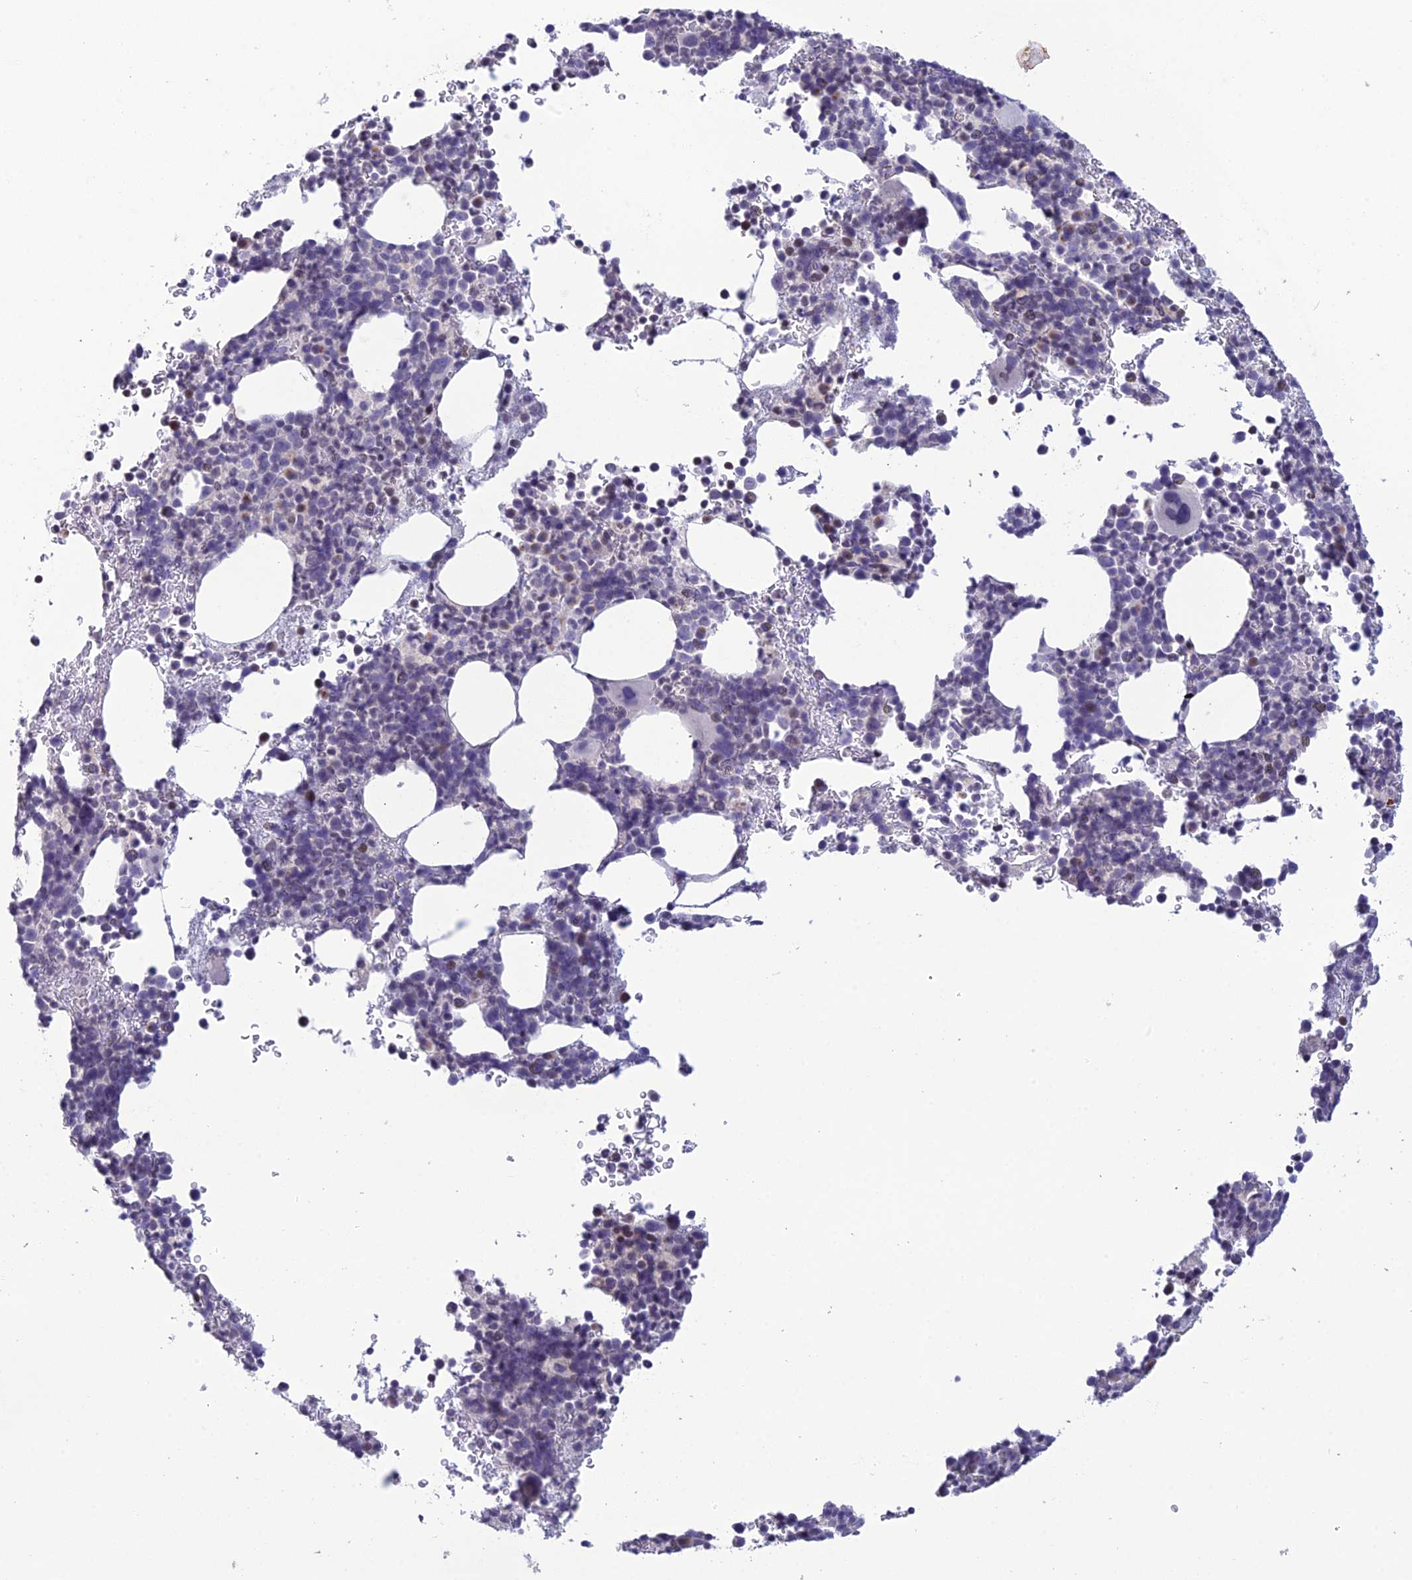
{"staining": {"intensity": "negative", "quantity": "none", "location": "none"}, "tissue": "bone marrow", "cell_type": "Hematopoietic cells", "image_type": "normal", "snomed": [{"axis": "morphology", "description": "Normal tissue, NOS"}, {"axis": "topography", "description": "Bone marrow"}], "caption": "This photomicrograph is of normal bone marrow stained with IHC to label a protein in brown with the nuclei are counter-stained blue. There is no staining in hematopoietic cells. (IHC, brightfield microscopy, high magnification).", "gene": "TMEM134", "patient": {"sex": "female", "age": 82}}